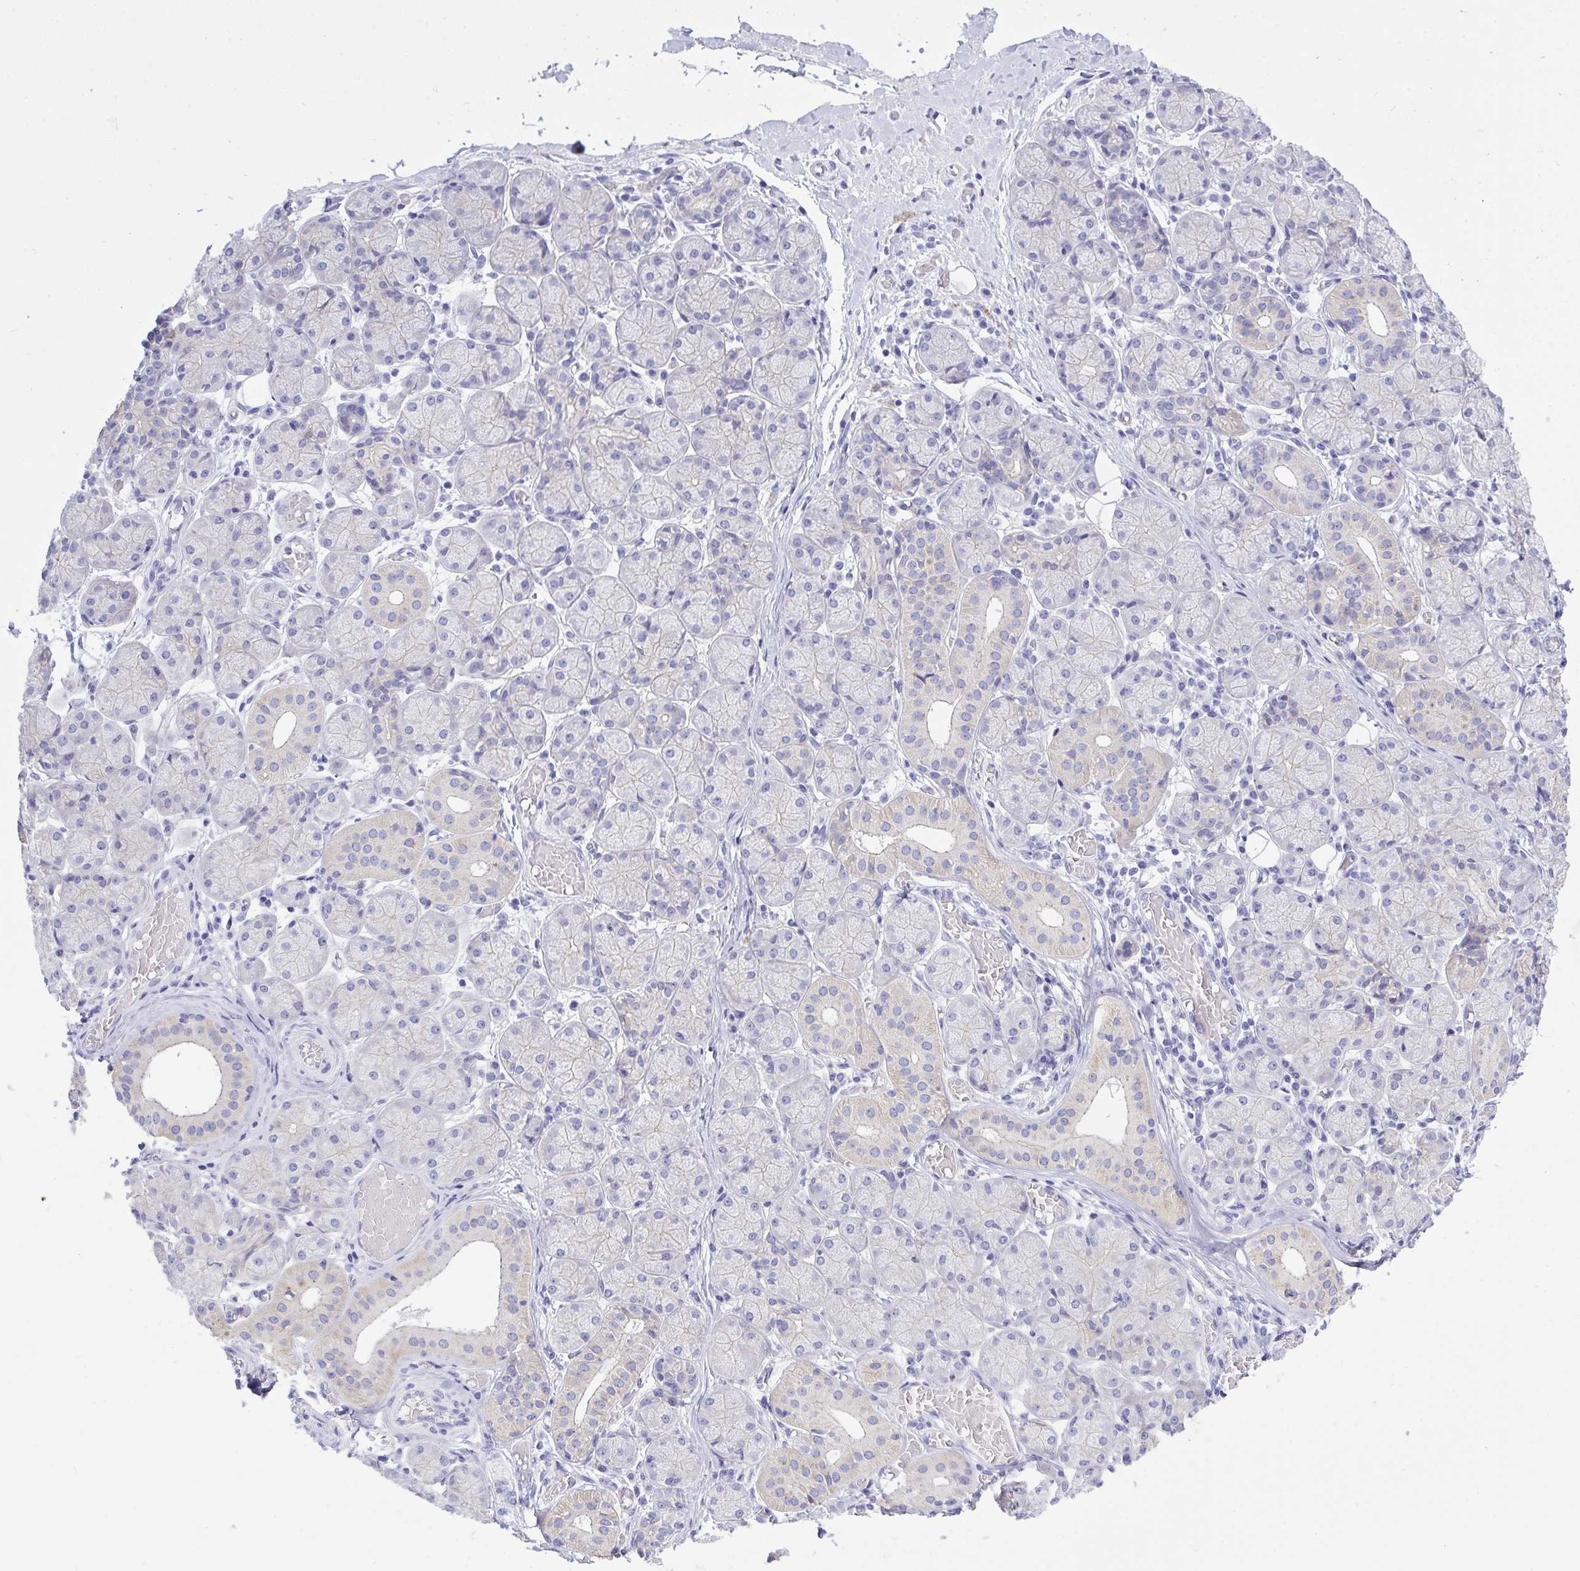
{"staining": {"intensity": "weak", "quantity": "25%-75%", "location": "cytoplasmic/membranous"}, "tissue": "salivary gland", "cell_type": "Glandular cells", "image_type": "normal", "snomed": [{"axis": "morphology", "description": "Normal tissue, NOS"}, {"axis": "topography", "description": "Salivary gland"}], "caption": "The photomicrograph demonstrates staining of normal salivary gland, revealing weak cytoplasmic/membranous protein staining (brown color) within glandular cells.", "gene": "GLB1L2", "patient": {"sex": "female", "age": 24}}